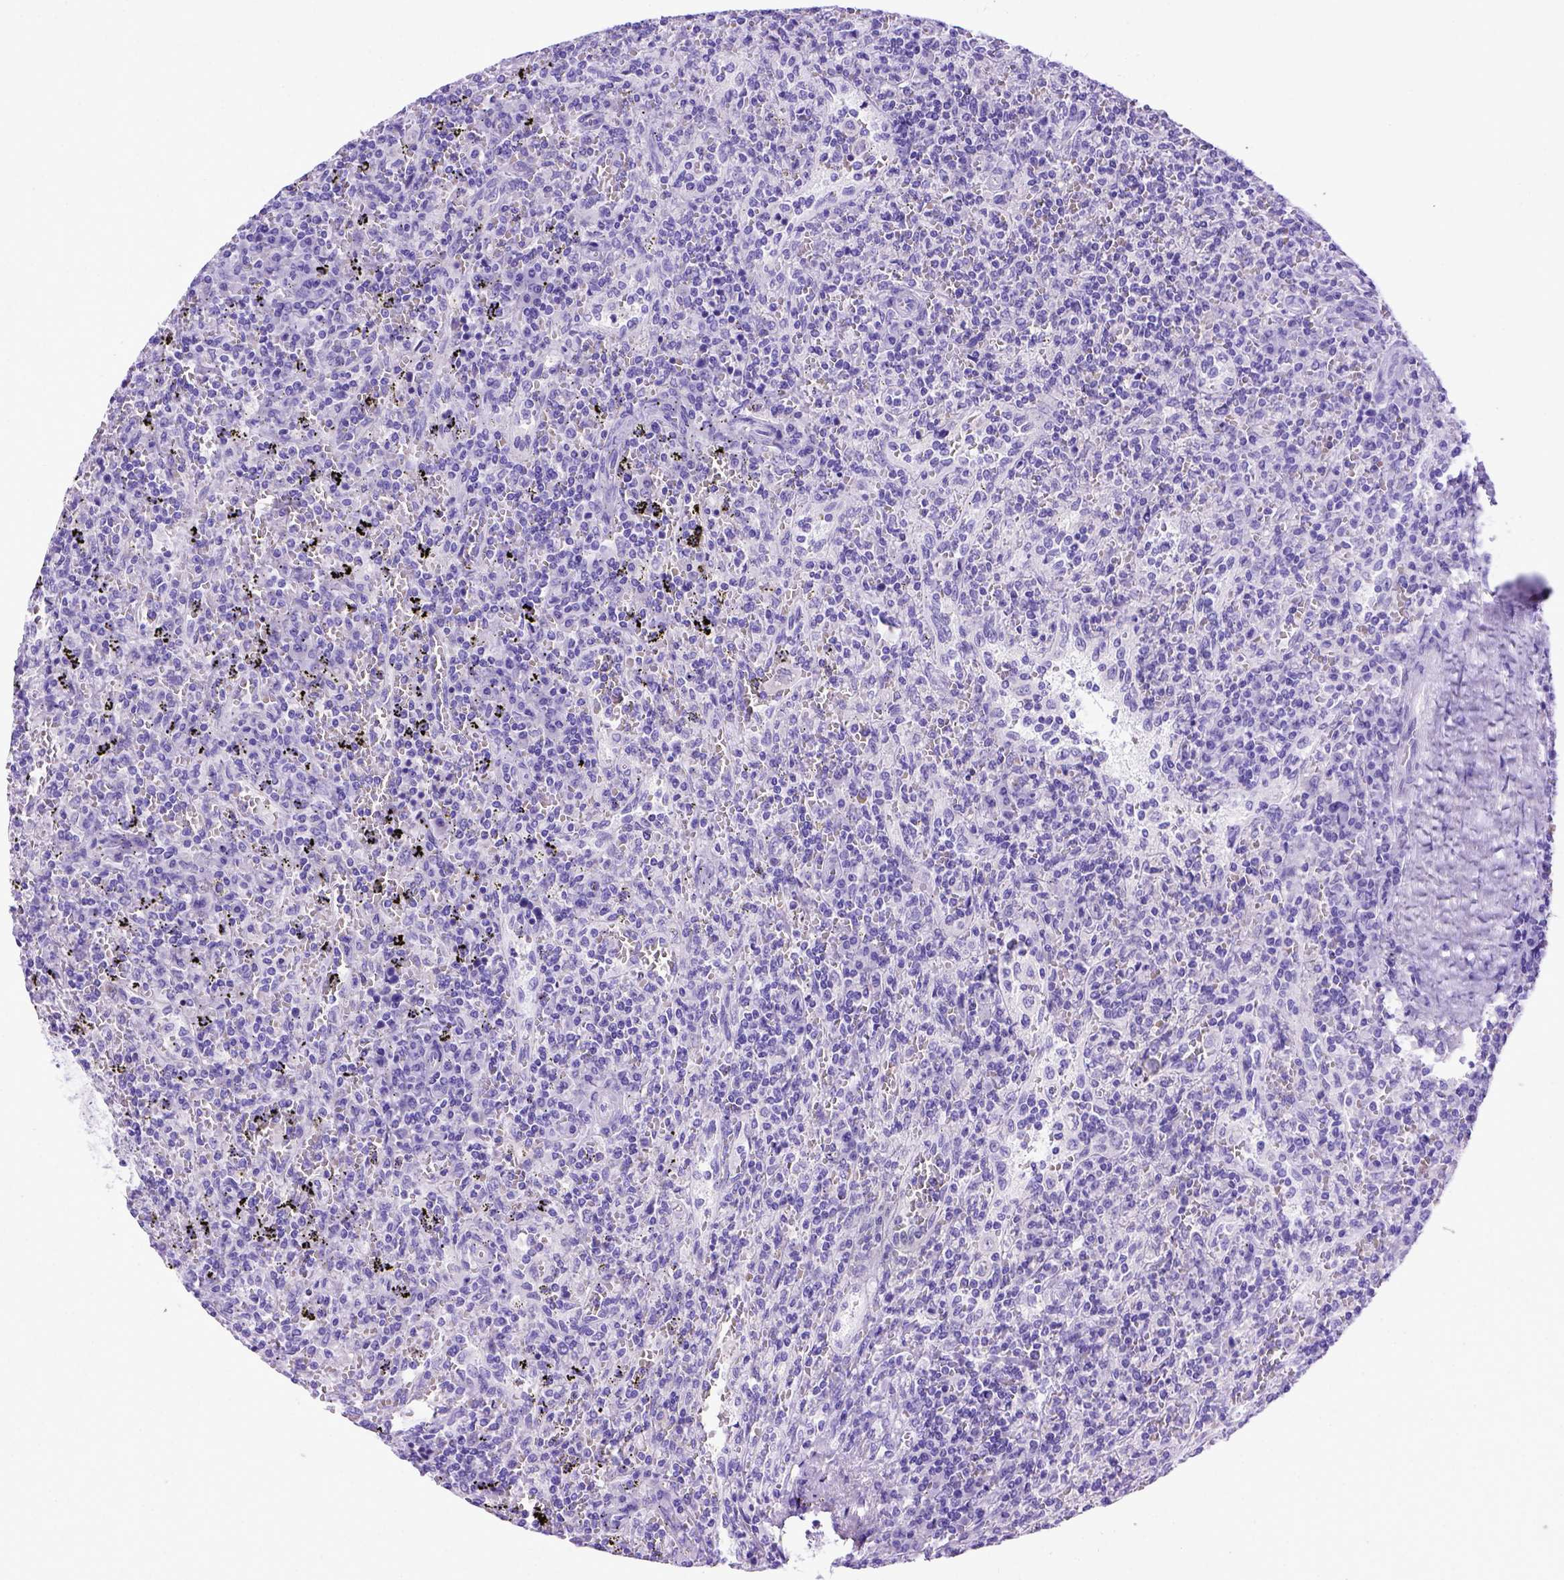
{"staining": {"intensity": "negative", "quantity": "none", "location": "none"}, "tissue": "lymphoma", "cell_type": "Tumor cells", "image_type": "cancer", "snomed": [{"axis": "morphology", "description": "Malignant lymphoma, non-Hodgkin's type, Low grade"}, {"axis": "topography", "description": "Spleen"}], "caption": "This image is of lymphoma stained with IHC to label a protein in brown with the nuclei are counter-stained blue. There is no positivity in tumor cells.", "gene": "MEOX2", "patient": {"sex": "male", "age": 62}}